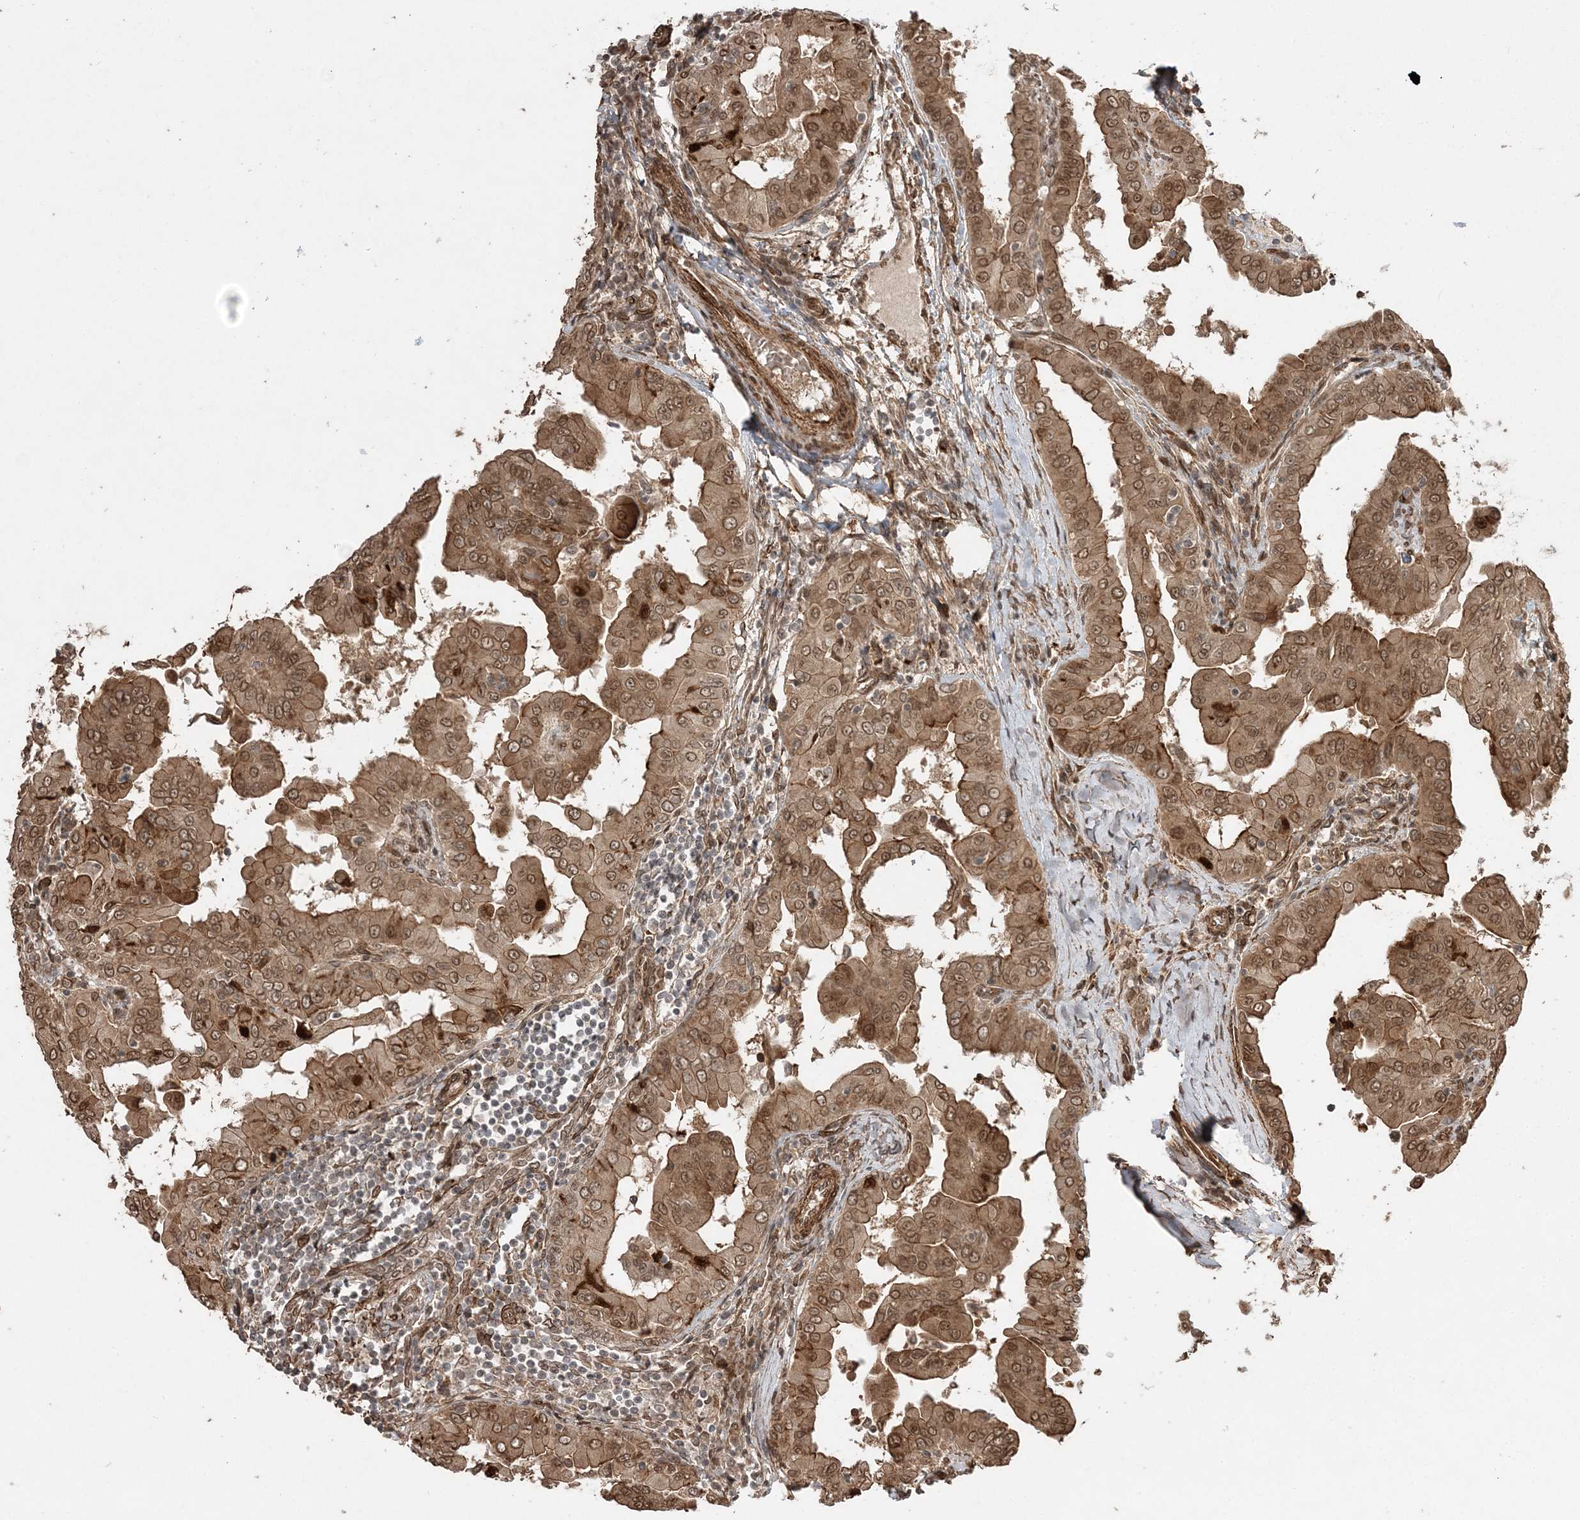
{"staining": {"intensity": "moderate", "quantity": ">75%", "location": "cytoplasmic/membranous,nuclear"}, "tissue": "thyroid cancer", "cell_type": "Tumor cells", "image_type": "cancer", "snomed": [{"axis": "morphology", "description": "Papillary adenocarcinoma, NOS"}, {"axis": "topography", "description": "Thyroid gland"}], "caption": "There is medium levels of moderate cytoplasmic/membranous and nuclear staining in tumor cells of thyroid cancer (papillary adenocarcinoma), as demonstrated by immunohistochemical staining (brown color).", "gene": "ETAA1", "patient": {"sex": "male", "age": 33}}